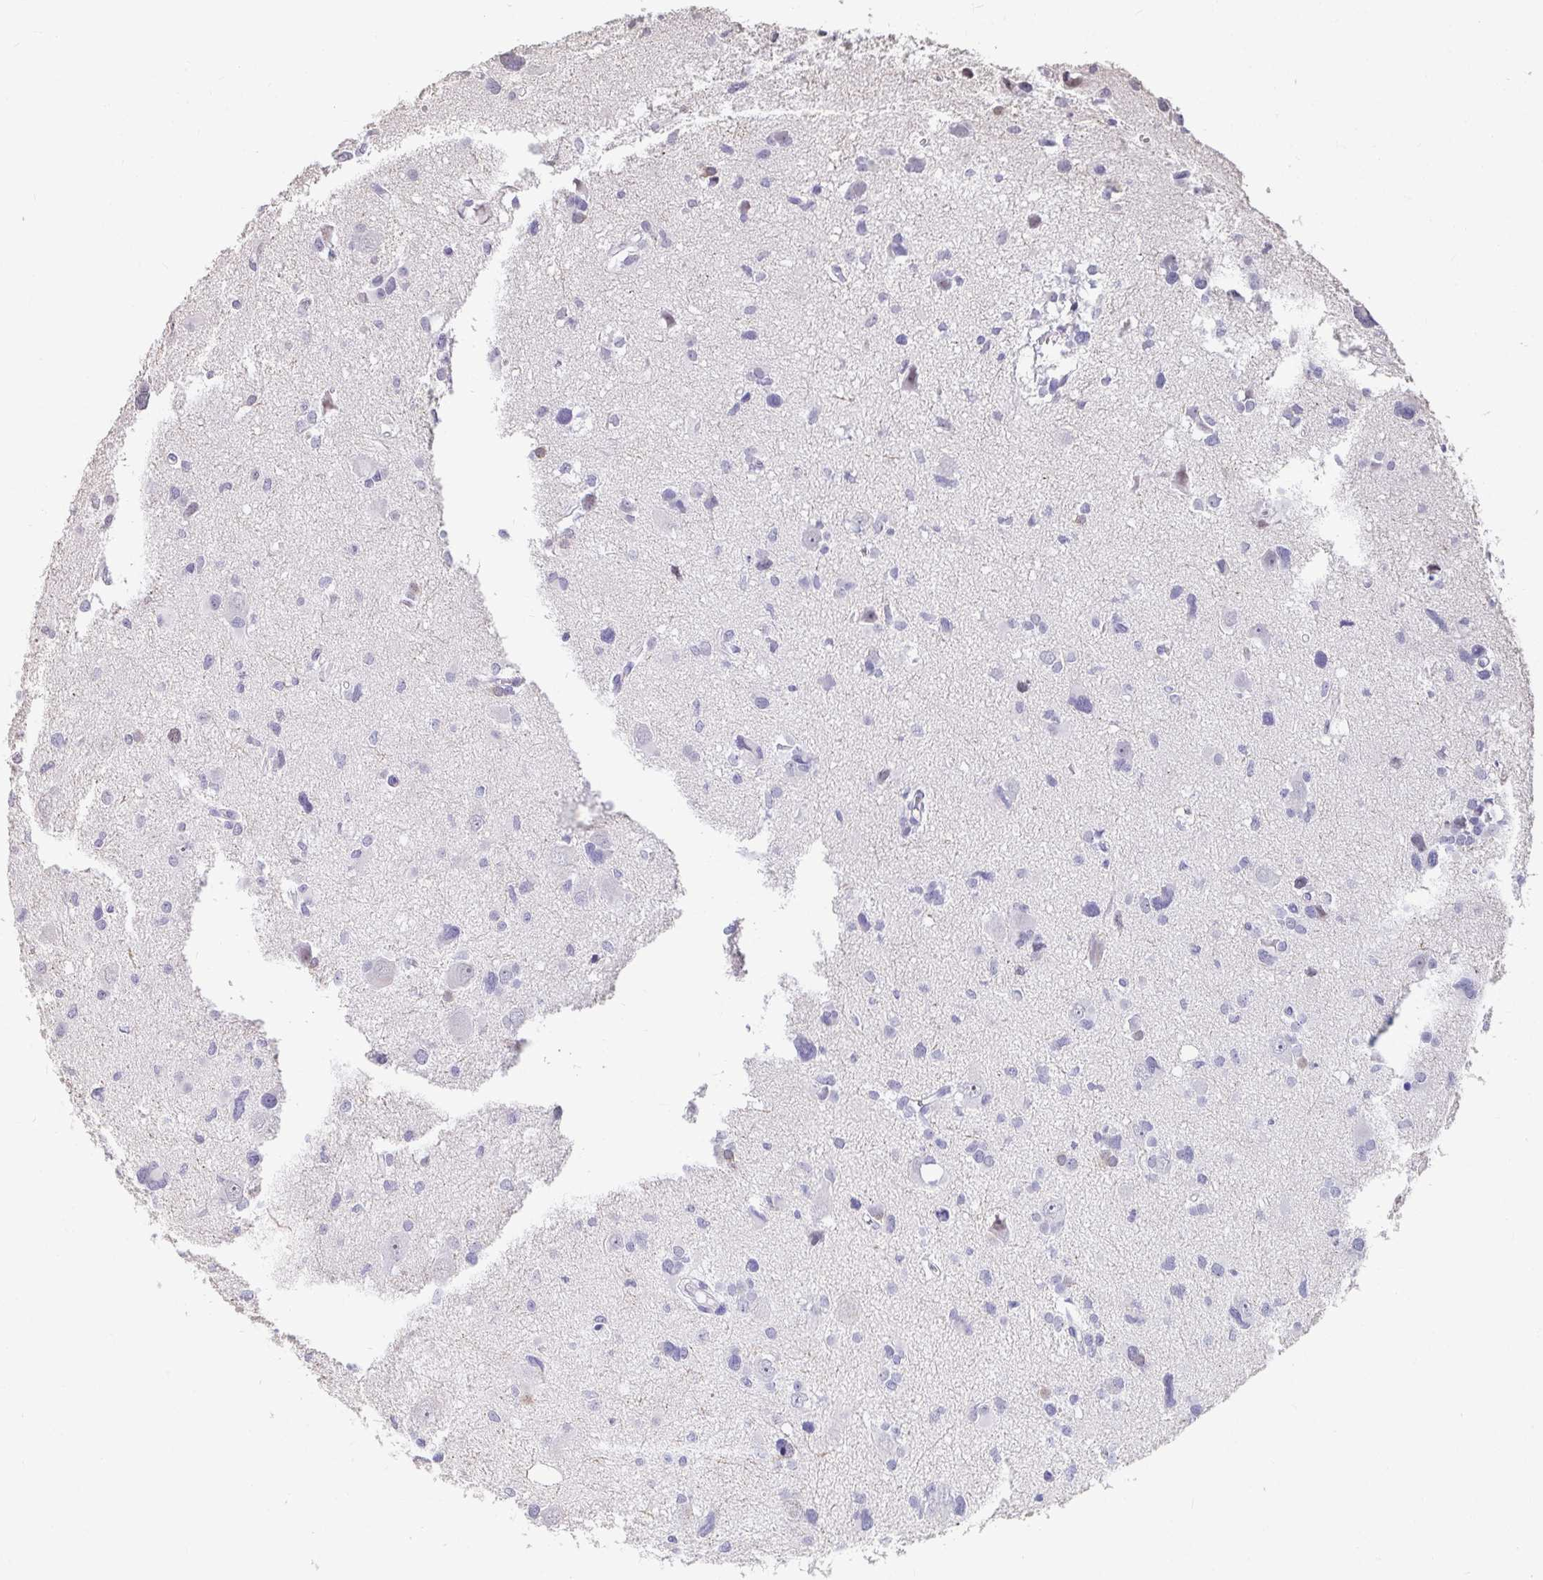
{"staining": {"intensity": "negative", "quantity": "none", "location": "none"}, "tissue": "glioma", "cell_type": "Tumor cells", "image_type": "cancer", "snomed": [{"axis": "morphology", "description": "Glioma, malignant, High grade"}, {"axis": "topography", "description": "Brain"}], "caption": "Tumor cells show no significant positivity in high-grade glioma (malignant).", "gene": "ANLN", "patient": {"sex": "male", "age": 23}}